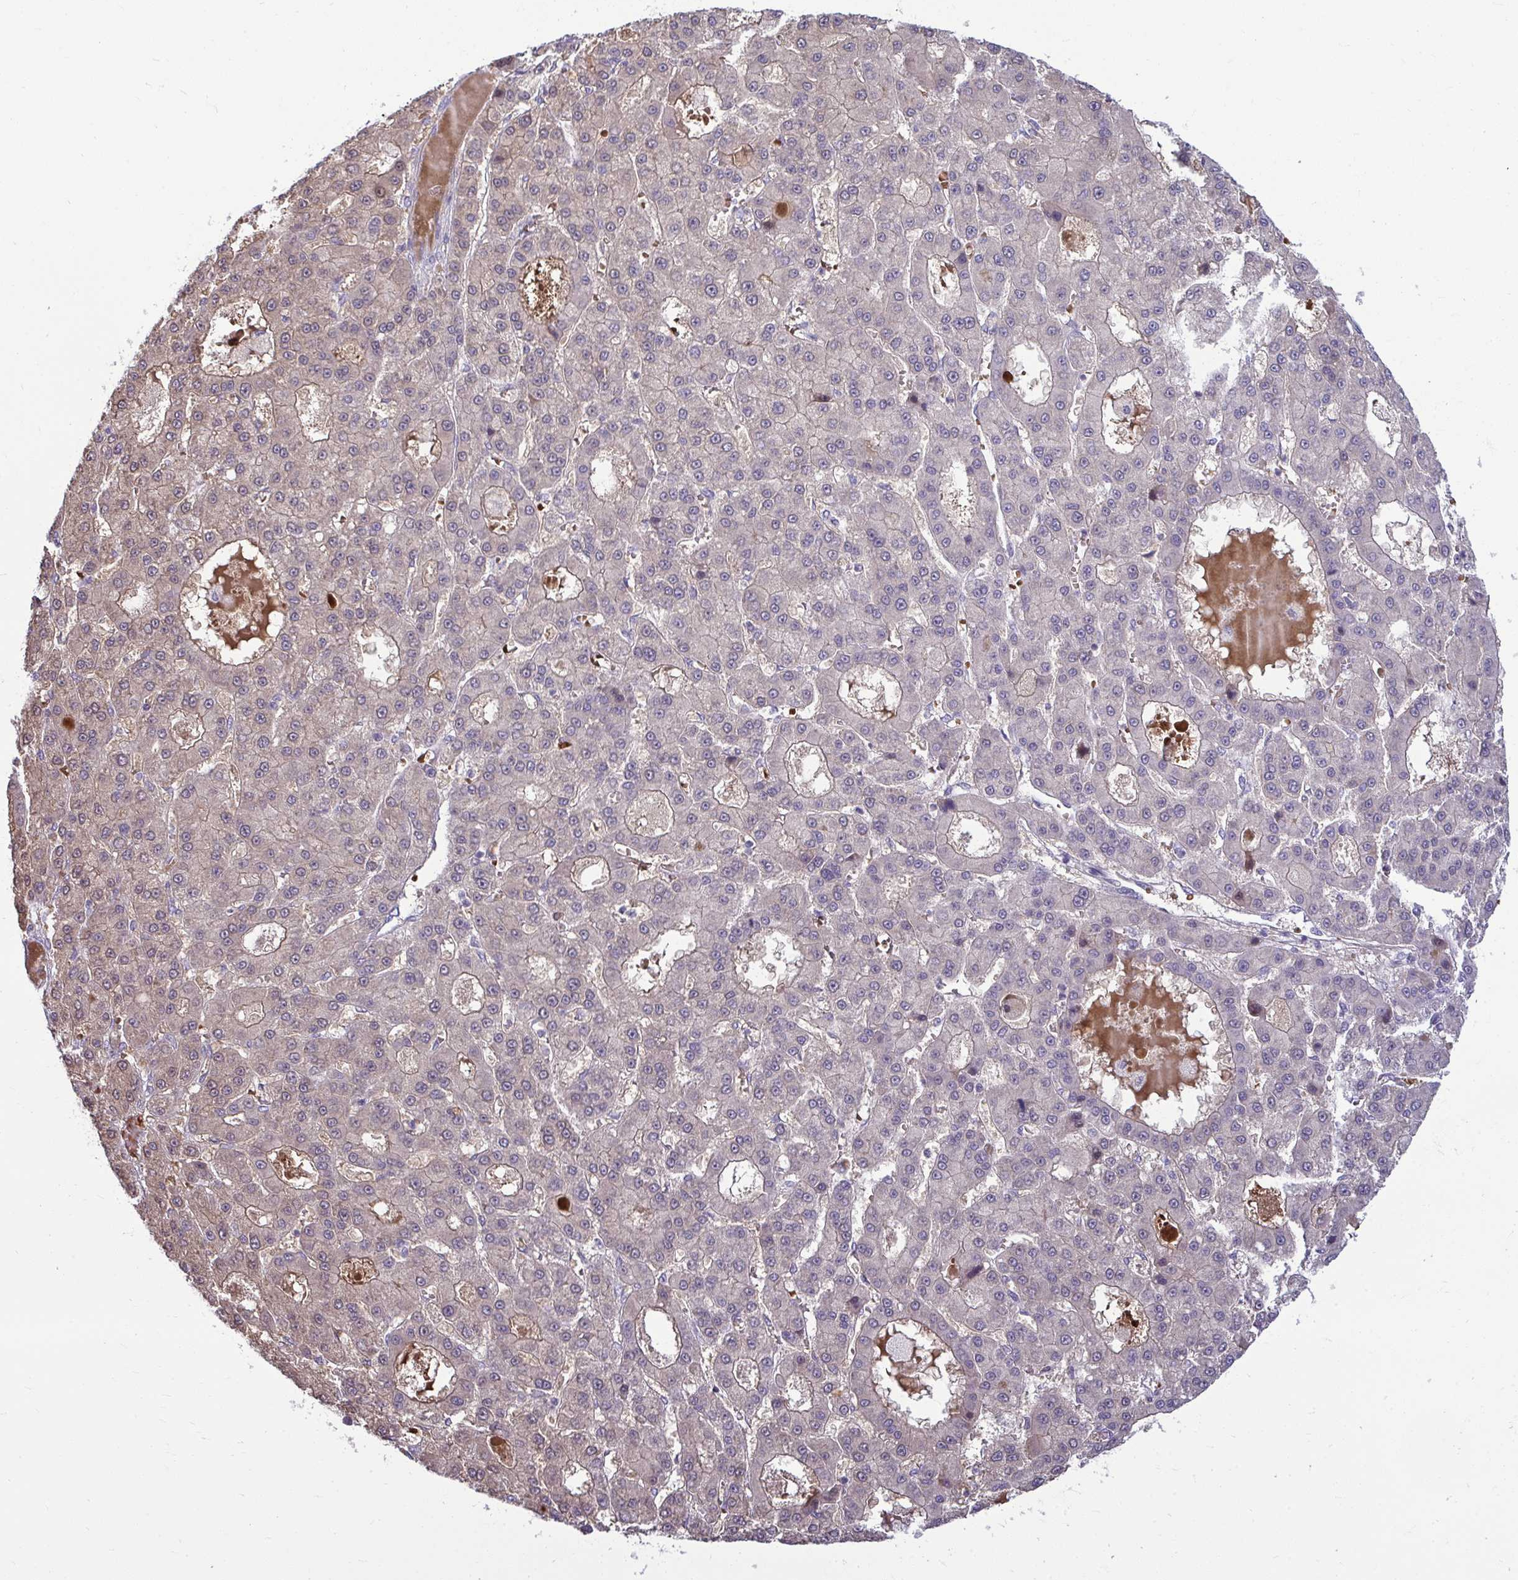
{"staining": {"intensity": "weak", "quantity": "<25%", "location": "cytoplasmic/membranous"}, "tissue": "liver cancer", "cell_type": "Tumor cells", "image_type": "cancer", "snomed": [{"axis": "morphology", "description": "Carcinoma, Hepatocellular, NOS"}, {"axis": "topography", "description": "Liver"}], "caption": "The image reveals no staining of tumor cells in liver hepatocellular carcinoma.", "gene": "SLC14A1", "patient": {"sex": "male", "age": 70}}